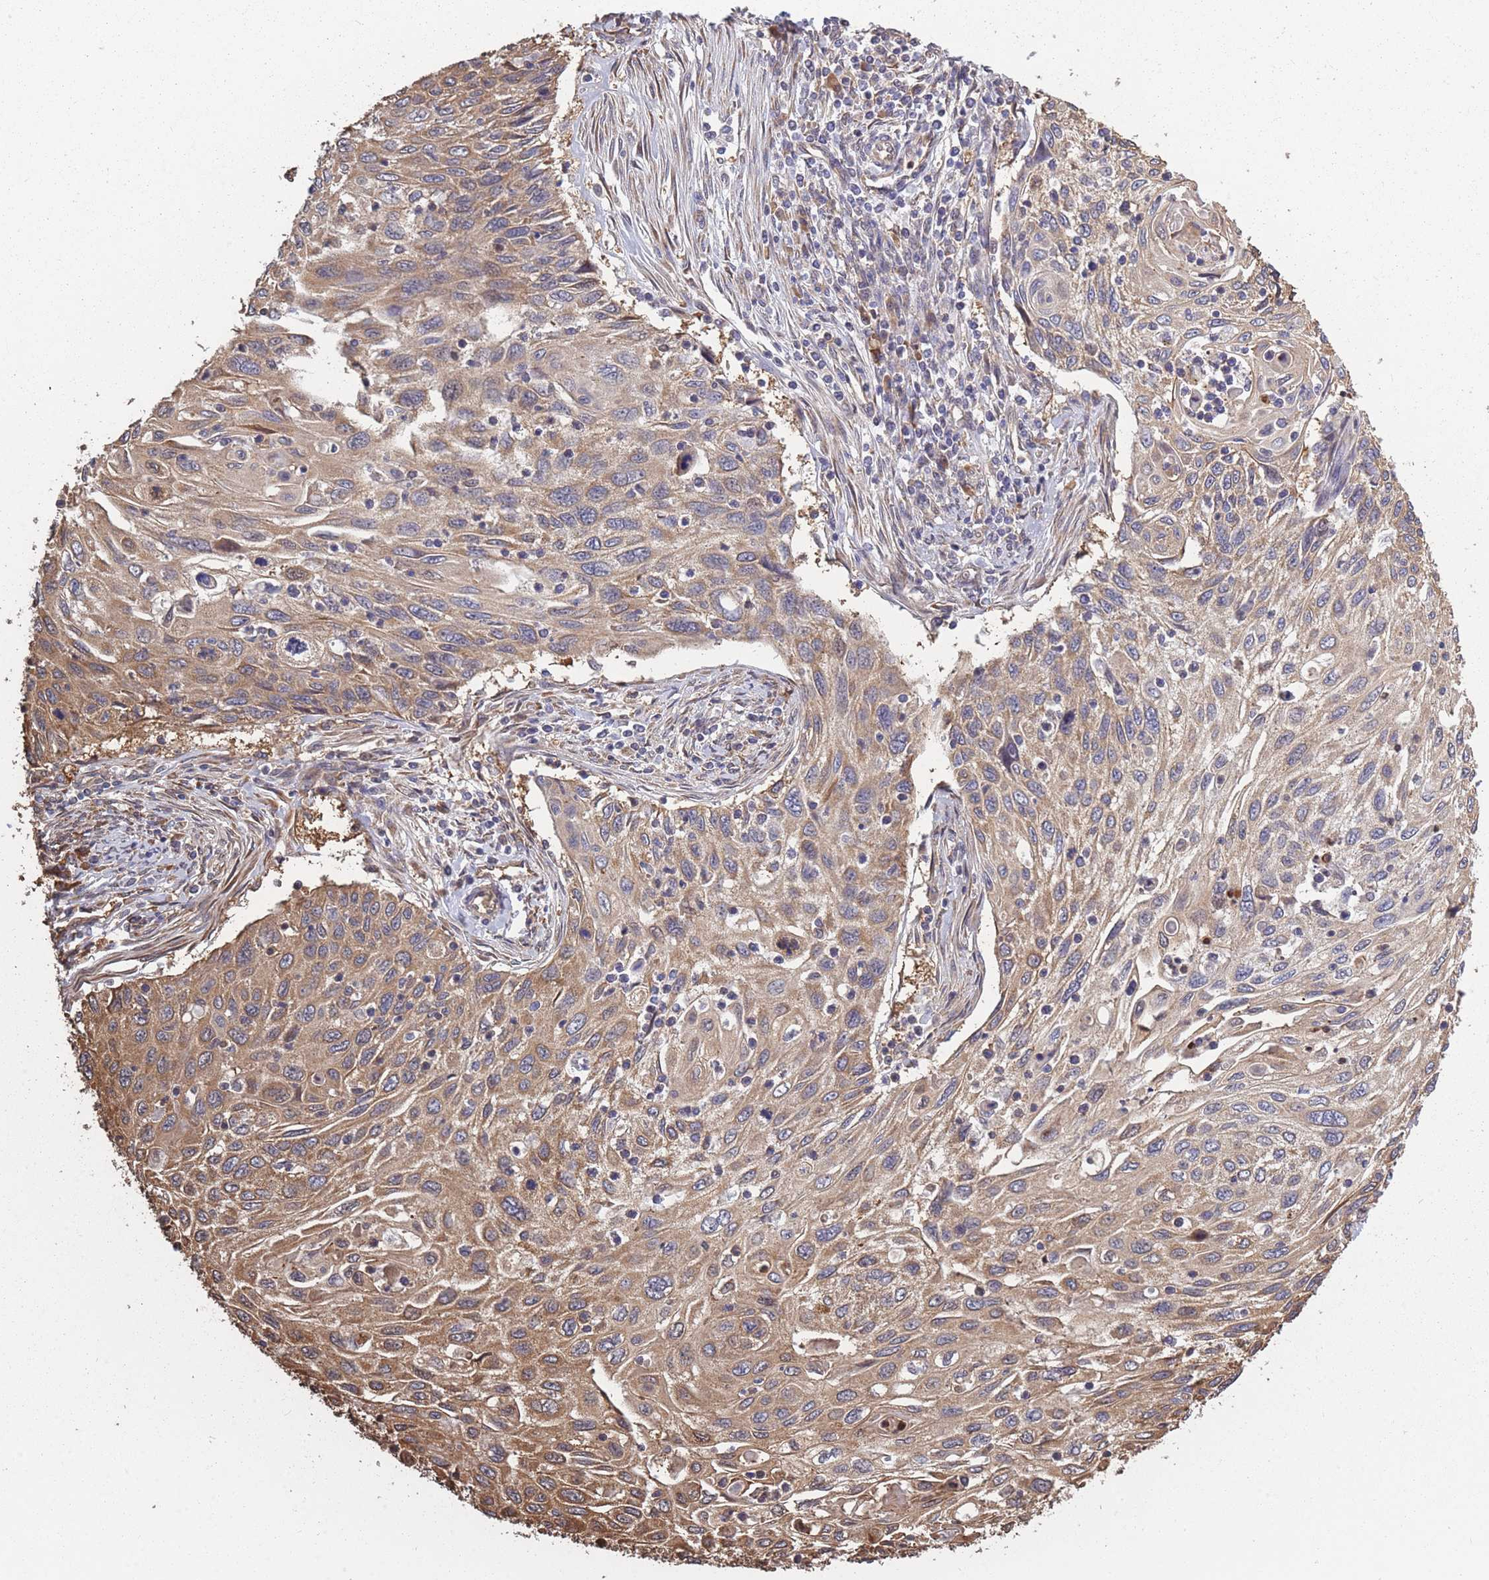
{"staining": {"intensity": "moderate", "quantity": ">75%", "location": "cytoplasmic/membranous"}, "tissue": "cervical cancer", "cell_type": "Tumor cells", "image_type": "cancer", "snomed": [{"axis": "morphology", "description": "Squamous cell carcinoma, NOS"}, {"axis": "topography", "description": "Cervix"}], "caption": "Cervical cancer stained with a protein marker shows moderate staining in tumor cells.", "gene": "ARL13B", "patient": {"sex": "female", "age": 70}}